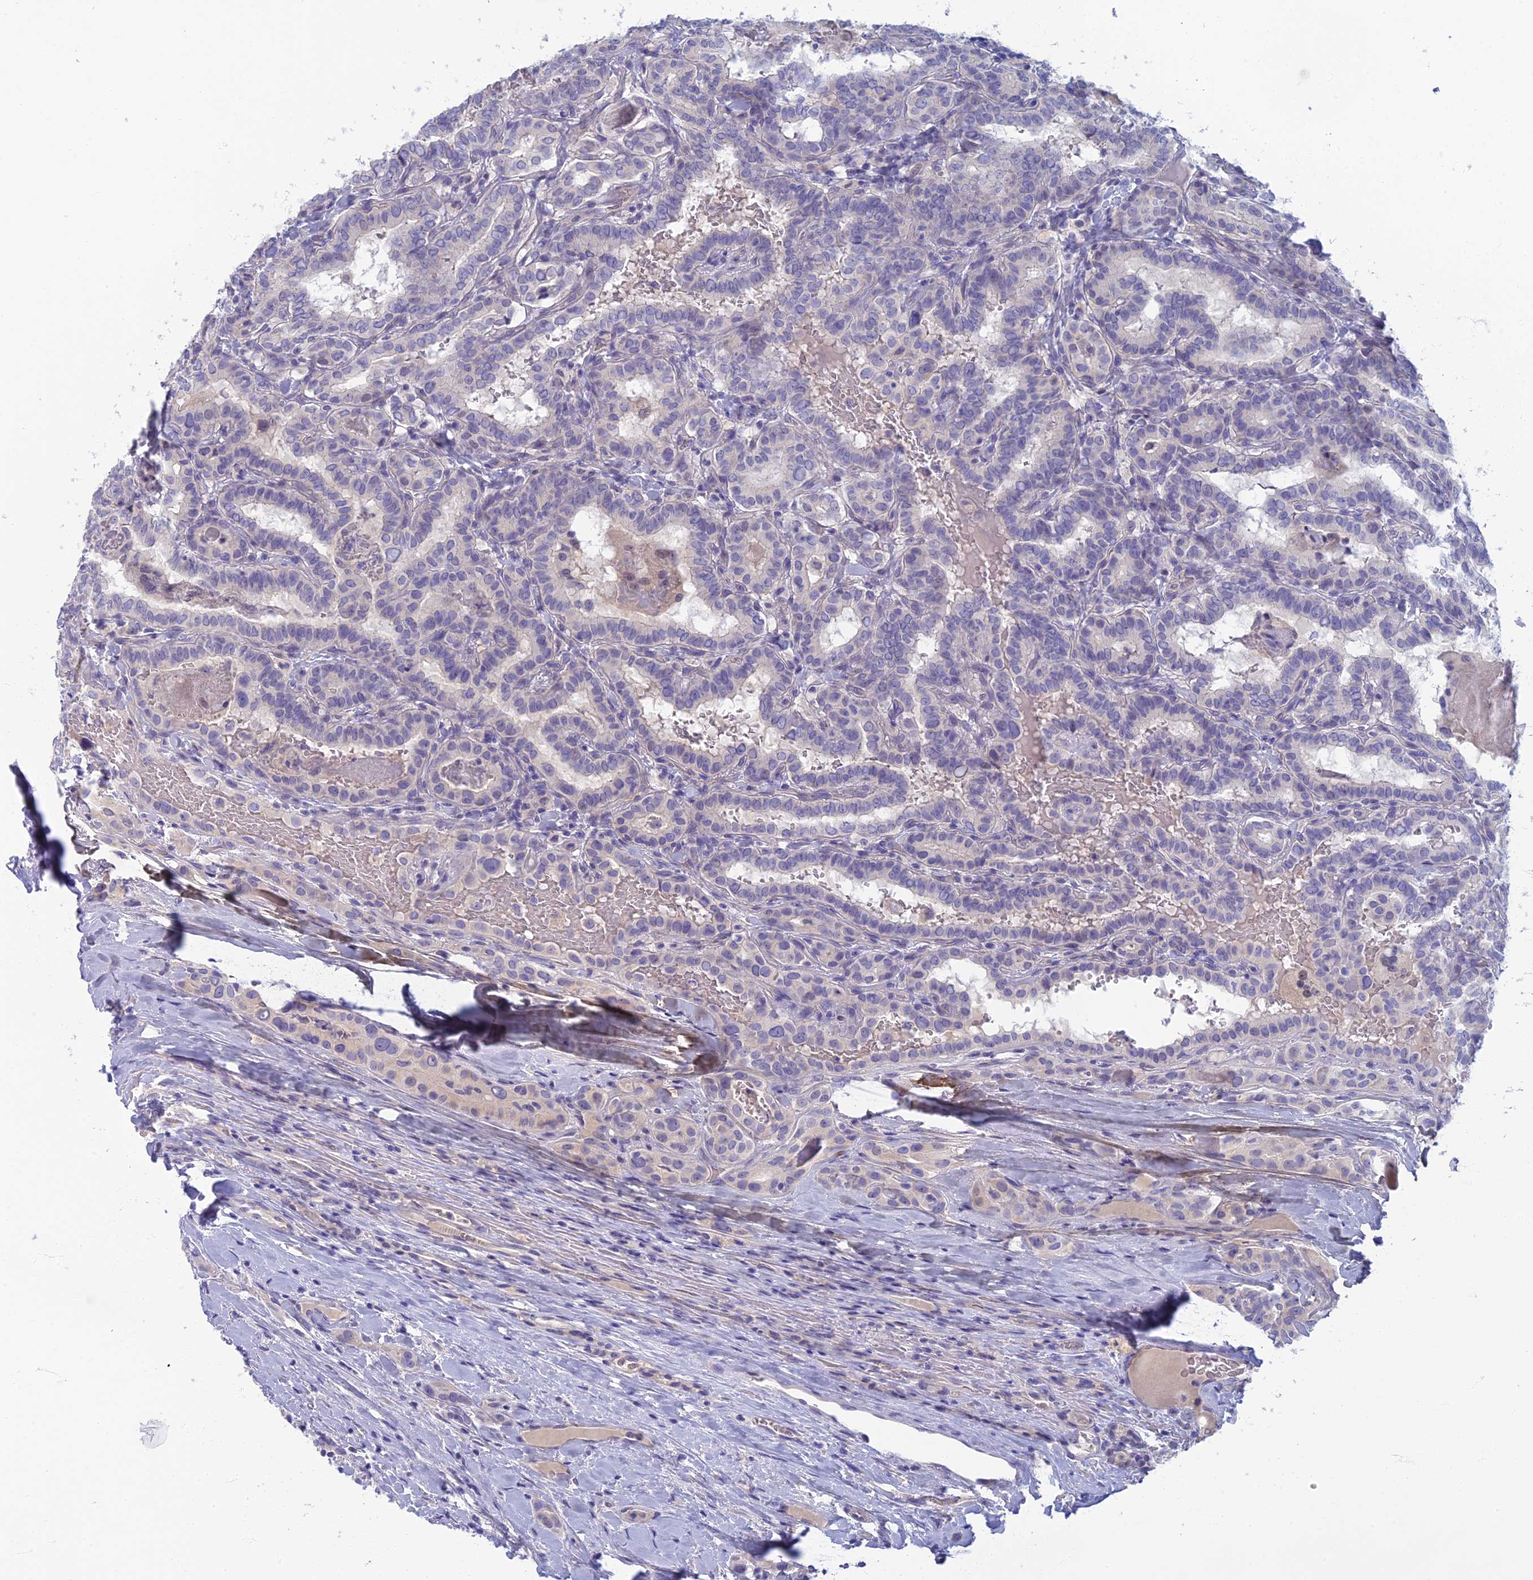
{"staining": {"intensity": "negative", "quantity": "none", "location": "none"}, "tissue": "thyroid cancer", "cell_type": "Tumor cells", "image_type": "cancer", "snomed": [{"axis": "morphology", "description": "Papillary adenocarcinoma, NOS"}, {"axis": "topography", "description": "Thyroid gland"}], "caption": "The micrograph displays no significant staining in tumor cells of thyroid cancer. Nuclei are stained in blue.", "gene": "SLC25A41", "patient": {"sex": "female", "age": 72}}